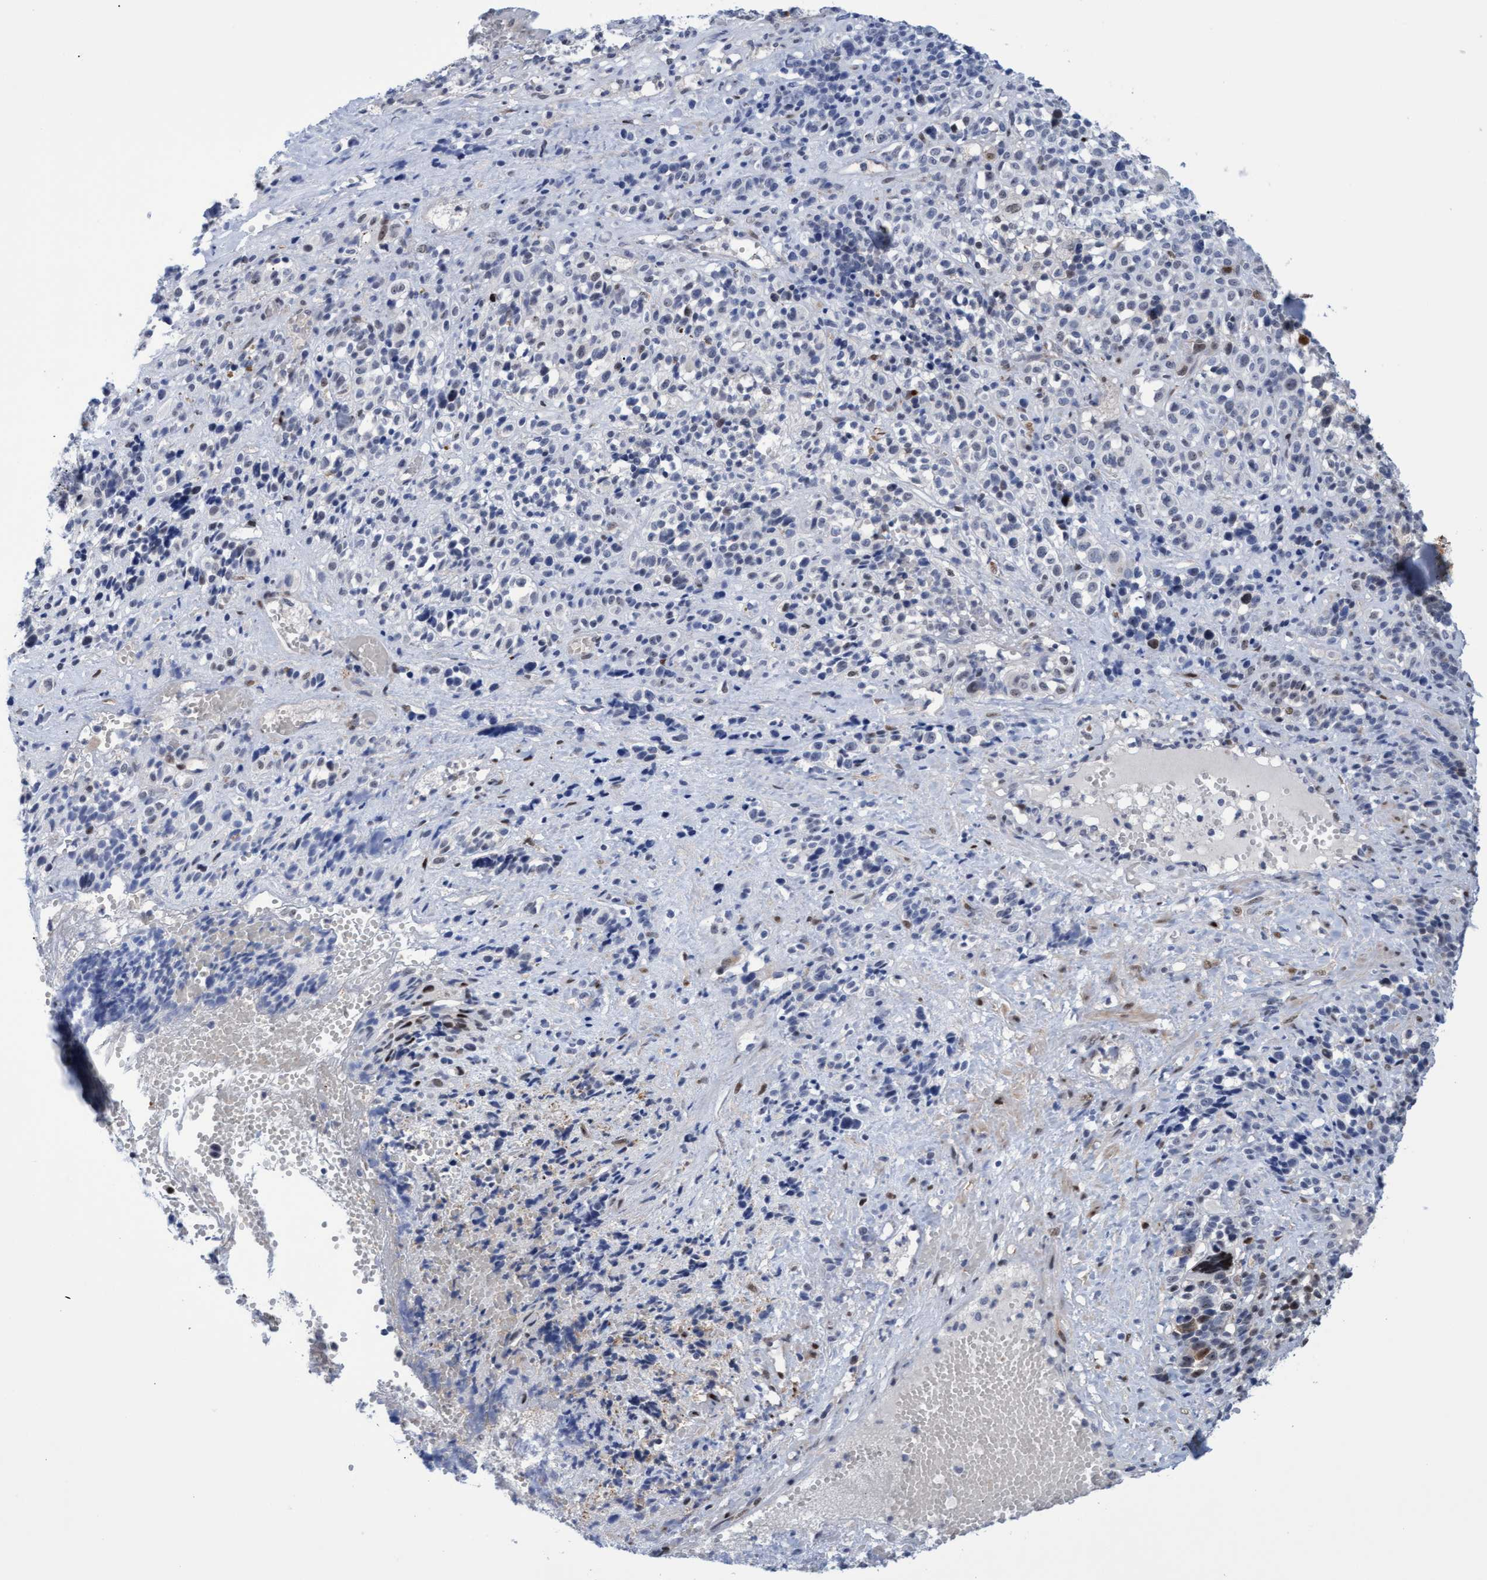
{"staining": {"intensity": "moderate", "quantity": "25%-75%", "location": "nuclear"}, "tissue": "melanoma", "cell_type": "Tumor cells", "image_type": "cancer", "snomed": [{"axis": "morphology", "description": "Malignant melanoma, Metastatic site"}, {"axis": "topography", "description": "Skin"}], "caption": "Melanoma stained with IHC demonstrates moderate nuclear staining in about 25%-75% of tumor cells. (DAB (3,3'-diaminobenzidine) IHC with brightfield microscopy, high magnification).", "gene": "PINX1", "patient": {"sex": "female", "age": 74}}